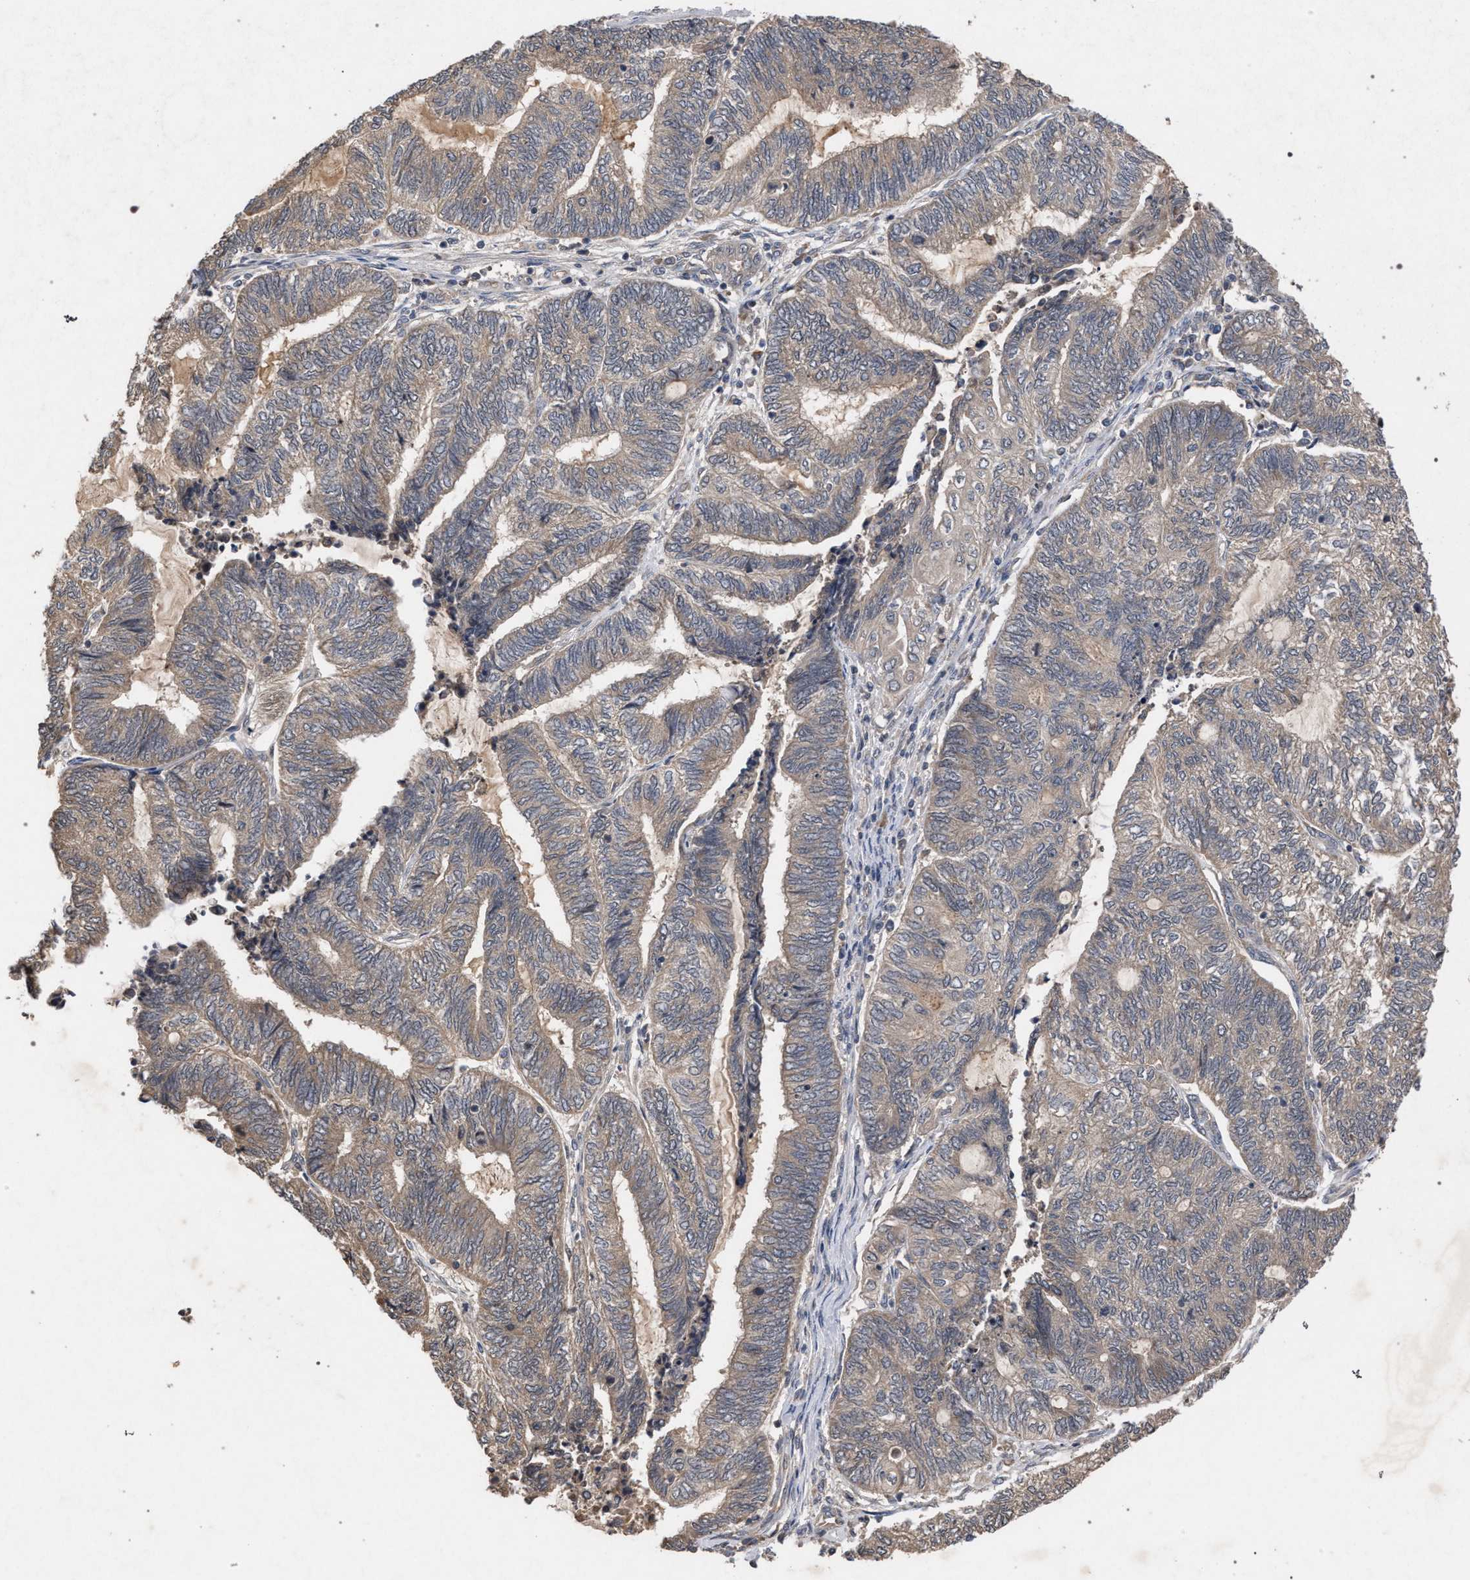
{"staining": {"intensity": "weak", "quantity": "25%-75%", "location": "cytoplasmic/membranous"}, "tissue": "endometrial cancer", "cell_type": "Tumor cells", "image_type": "cancer", "snomed": [{"axis": "morphology", "description": "Adenocarcinoma, NOS"}, {"axis": "topography", "description": "Uterus"}, {"axis": "topography", "description": "Endometrium"}], "caption": "A micrograph showing weak cytoplasmic/membranous expression in about 25%-75% of tumor cells in endometrial cancer (adenocarcinoma), as visualized by brown immunohistochemical staining.", "gene": "SLC4A4", "patient": {"sex": "female", "age": 70}}